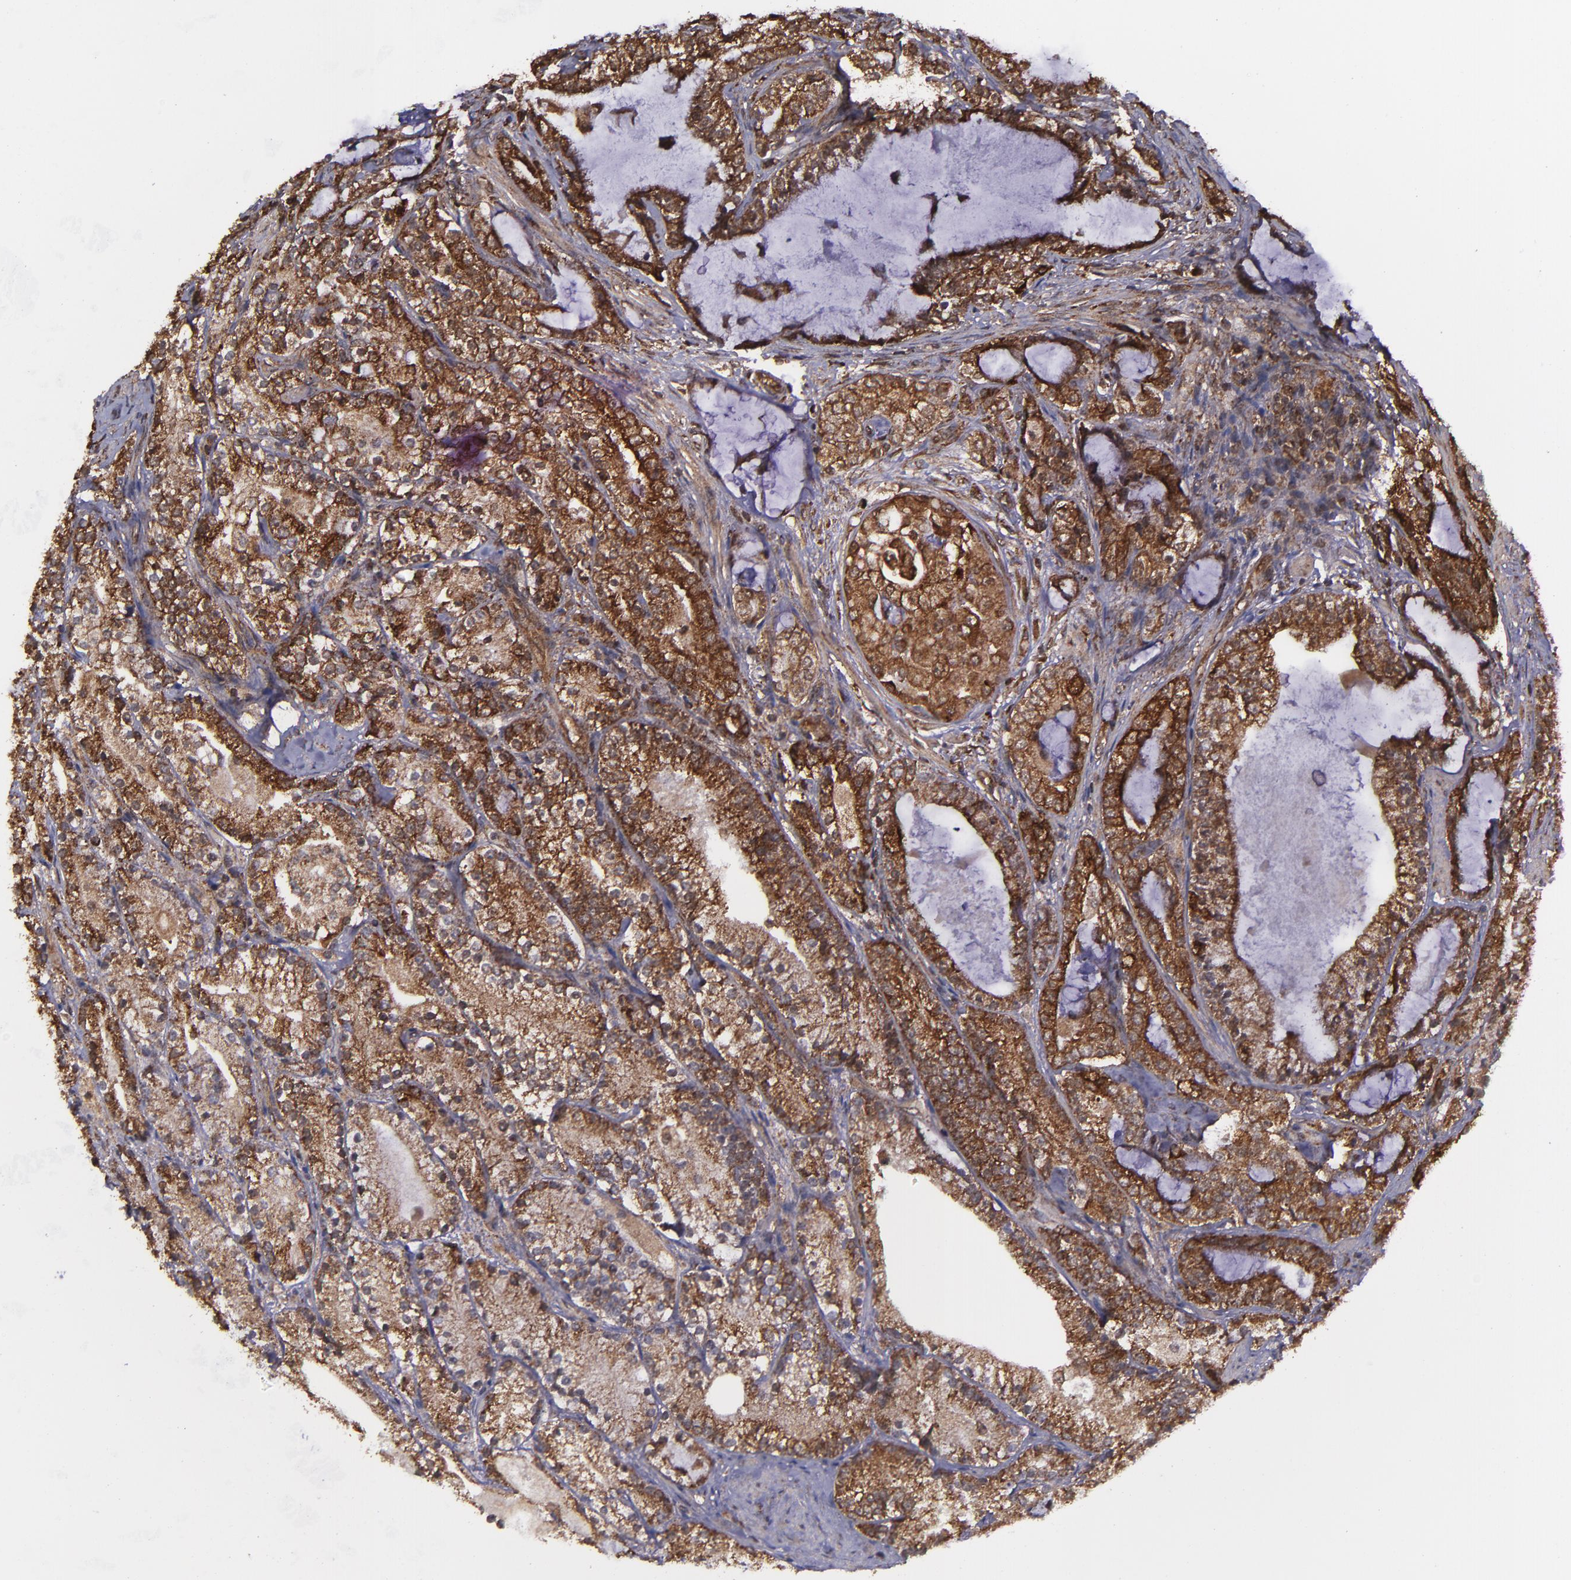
{"staining": {"intensity": "strong", "quantity": ">75%", "location": "cytoplasmic/membranous,nuclear"}, "tissue": "prostate cancer", "cell_type": "Tumor cells", "image_type": "cancer", "snomed": [{"axis": "morphology", "description": "Adenocarcinoma, High grade"}, {"axis": "topography", "description": "Prostate"}], "caption": "Protein expression analysis of human prostate high-grade adenocarcinoma reveals strong cytoplasmic/membranous and nuclear expression in approximately >75% of tumor cells. The staining was performed using DAB (3,3'-diaminobenzidine), with brown indicating positive protein expression. Nuclei are stained blue with hematoxylin.", "gene": "EIF4ENIF1", "patient": {"sex": "male", "age": 63}}